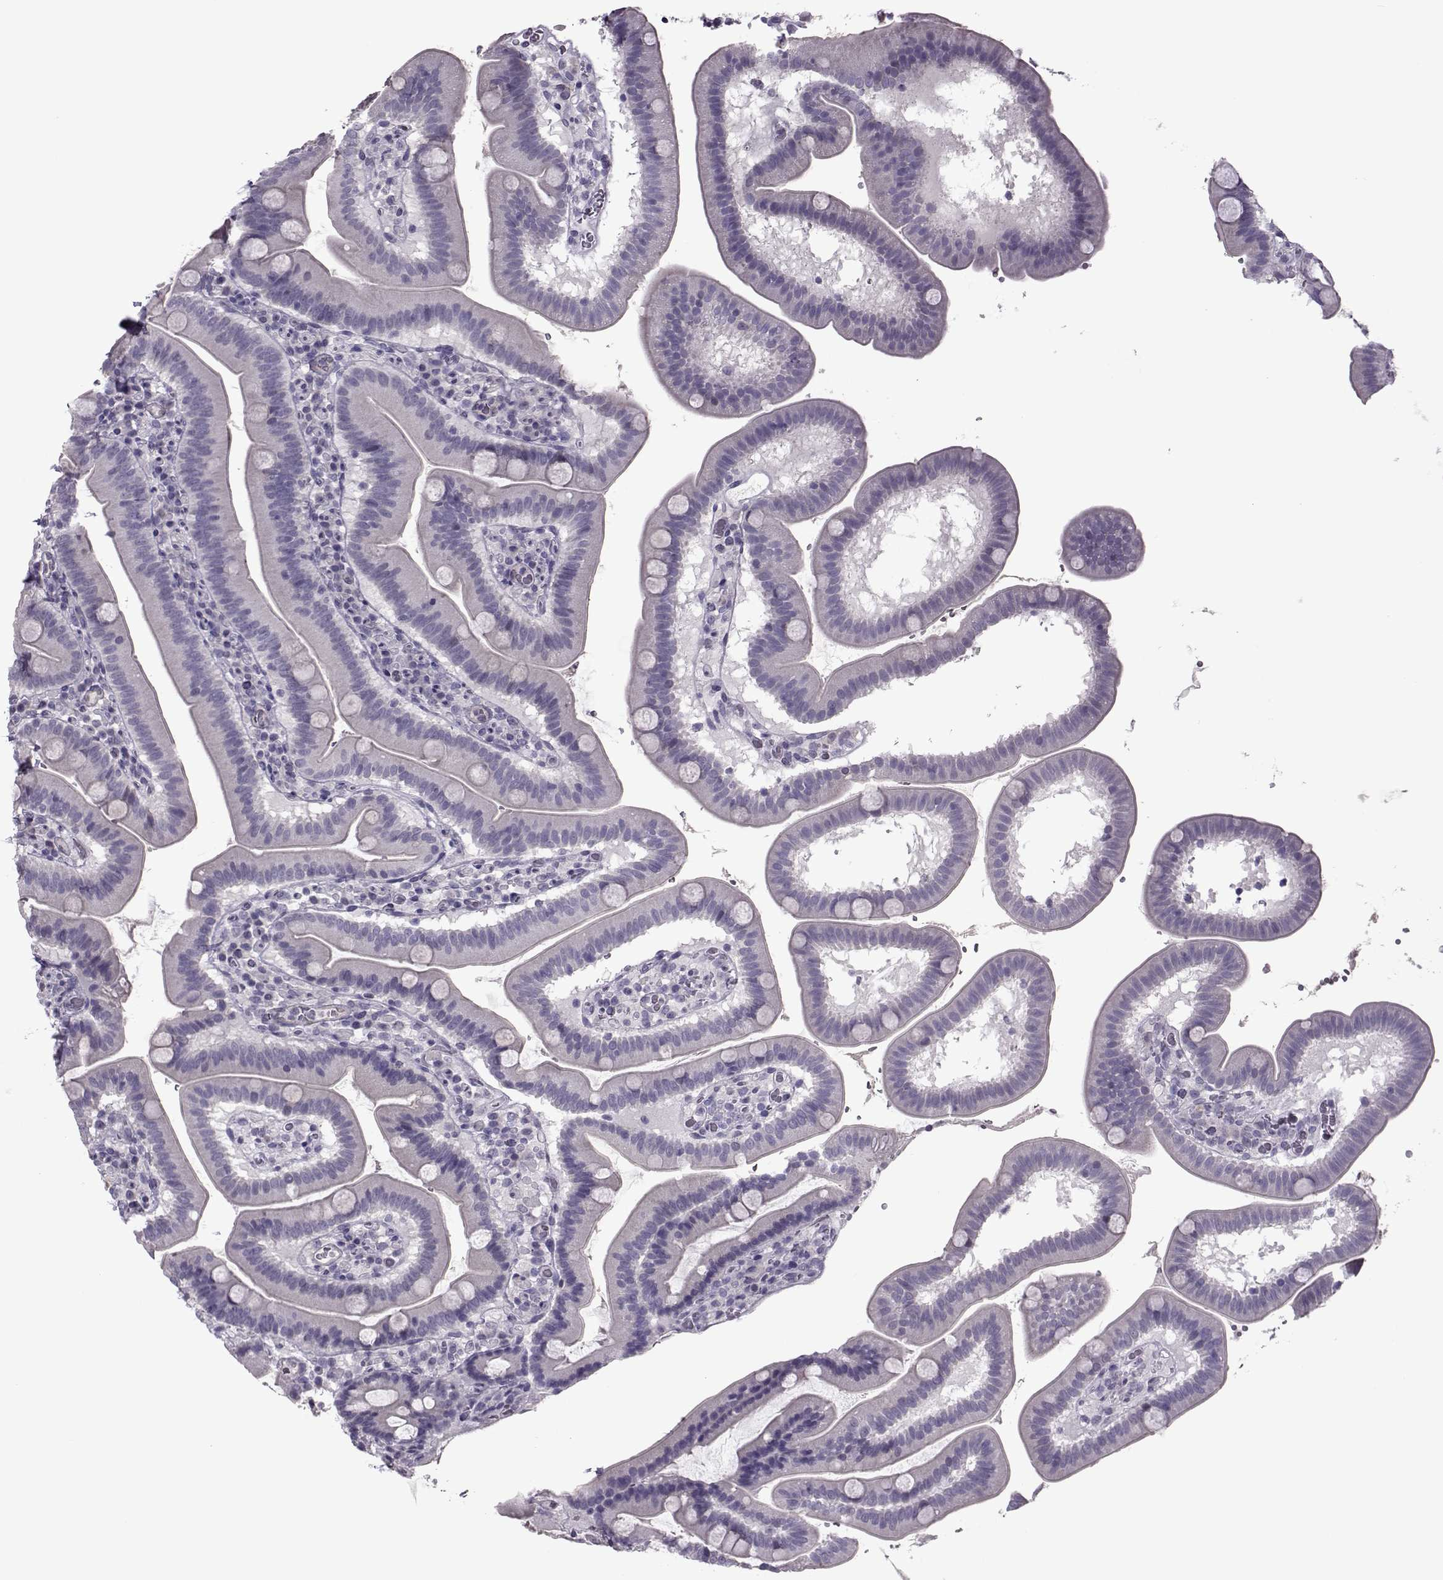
{"staining": {"intensity": "negative", "quantity": "none", "location": "none"}, "tissue": "duodenum", "cell_type": "Glandular cells", "image_type": "normal", "snomed": [{"axis": "morphology", "description": "Normal tissue, NOS"}, {"axis": "topography", "description": "Duodenum"}], "caption": "An immunohistochemistry image of unremarkable duodenum is shown. There is no staining in glandular cells of duodenum.", "gene": "ASRGL1", "patient": {"sex": "male", "age": 59}}